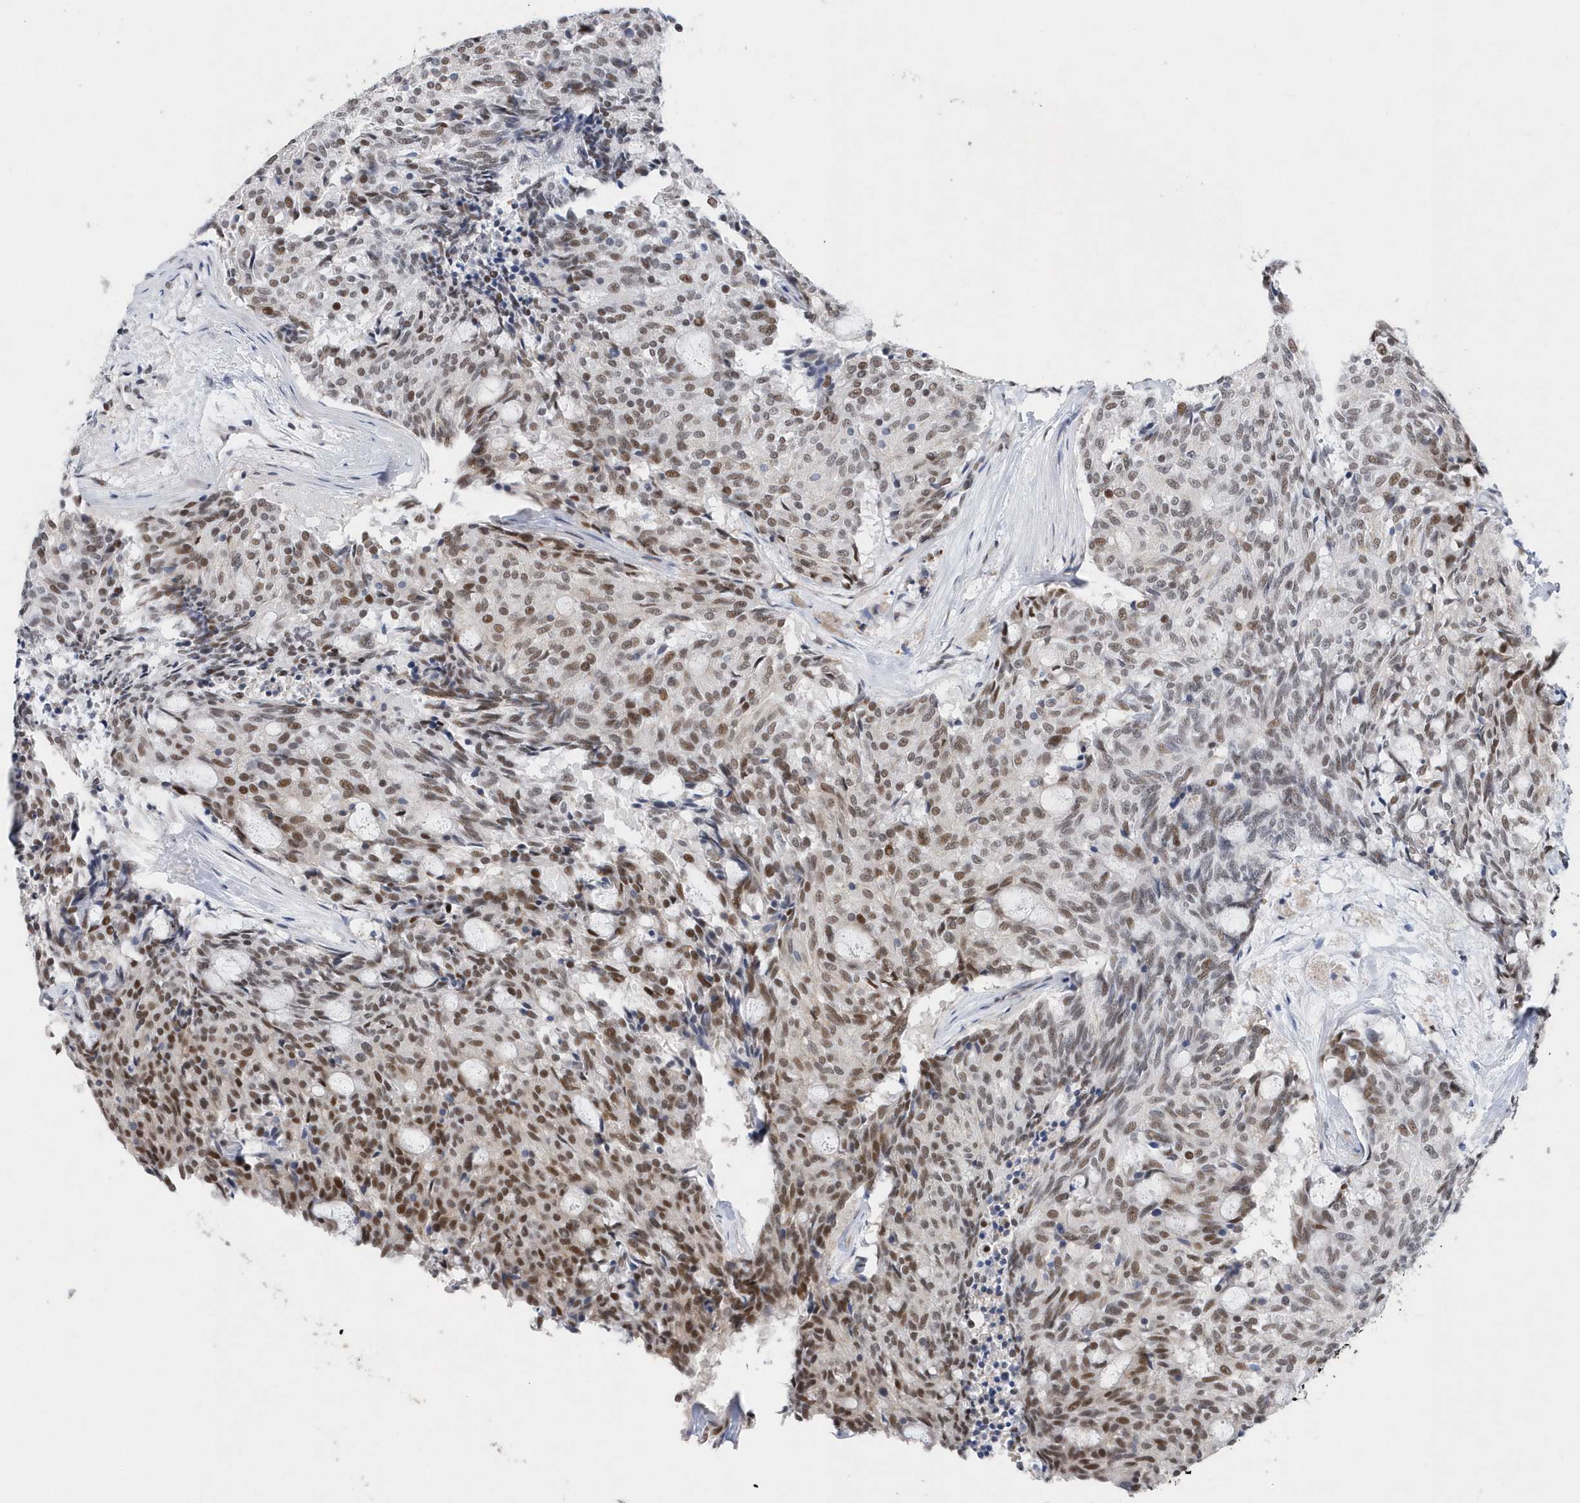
{"staining": {"intensity": "moderate", "quantity": "<25%", "location": "nuclear"}, "tissue": "carcinoid", "cell_type": "Tumor cells", "image_type": "cancer", "snomed": [{"axis": "morphology", "description": "Carcinoid, malignant, NOS"}, {"axis": "topography", "description": "Pancreas"}], "caption": "Carcinoid (malignant) stained with IHC displays moderate nuclear expression in about <25% of tumor cells. The protein of interest is shown in brown color, while the nuclei are stained blue.", "gene": "RPP30", "patient": {"sex": "female", "age": 54}}